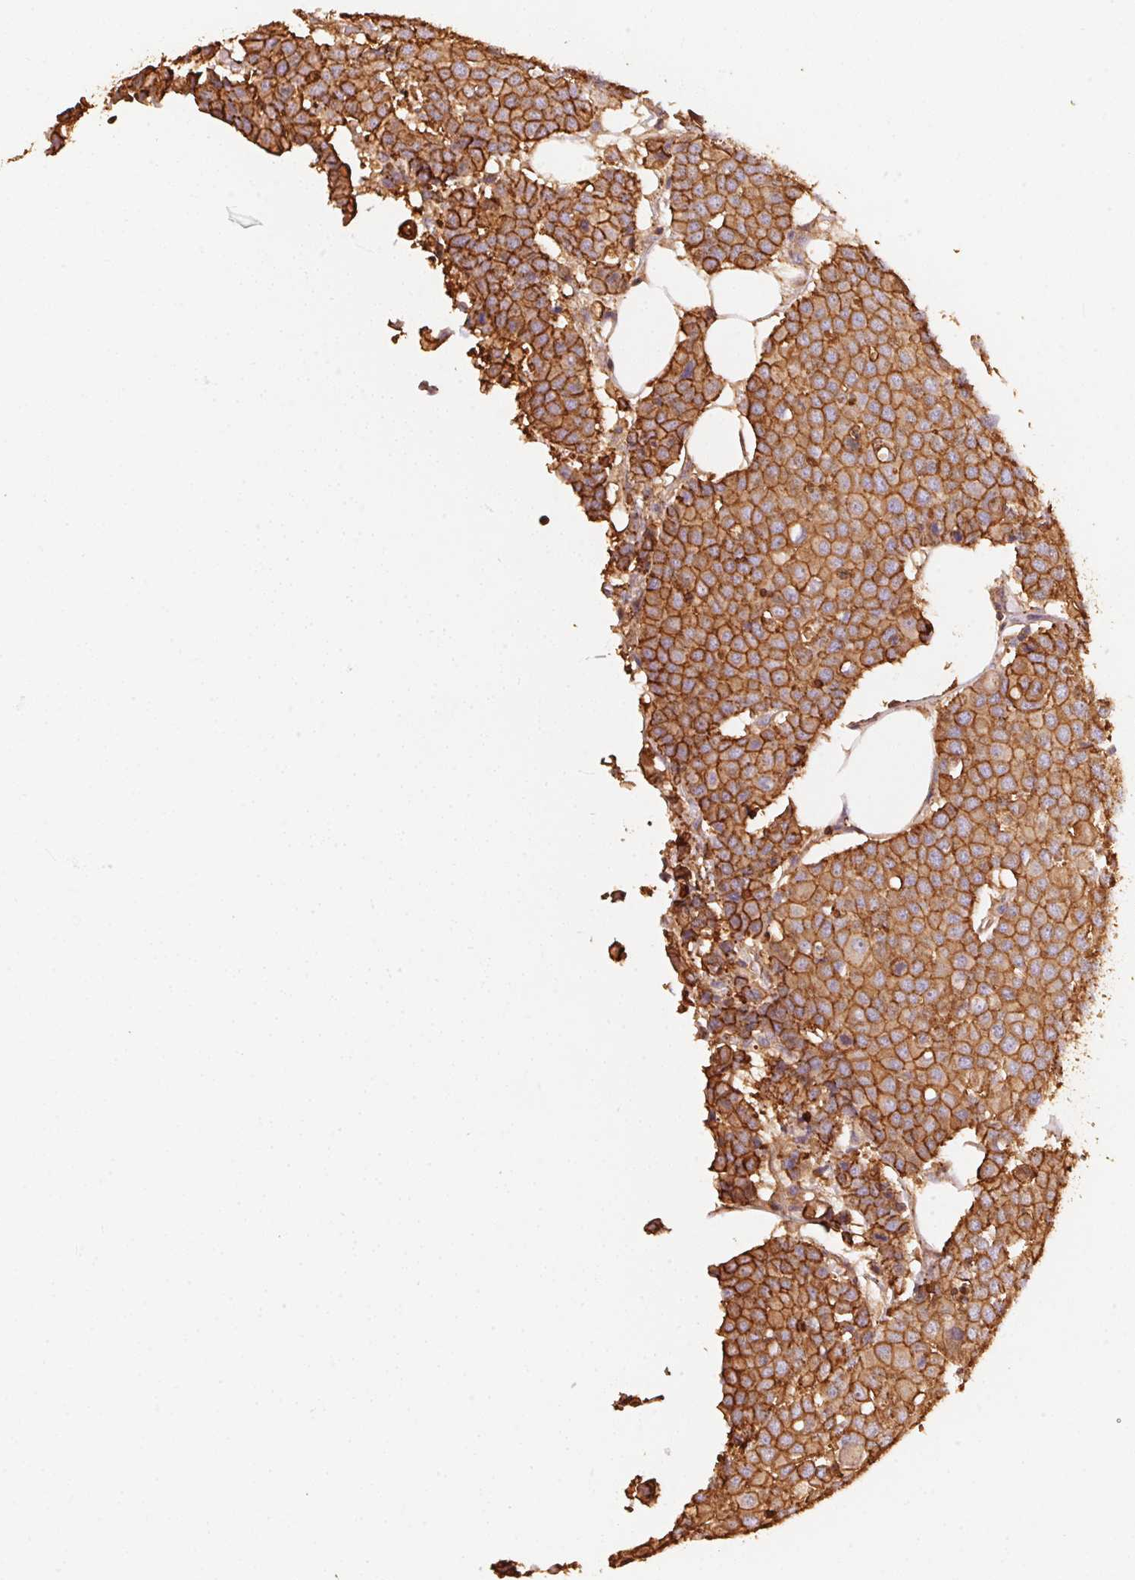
{"staining": {"intensity": "moderate", "quantity": ">75%", "location": "cytoplasmic/membranous"}, "tissue": "carcinoid", "cell_type": "Tumor cells", "image_type": "cancer", "snomed": [{"axis": "morphology", "description": "Carcinoid, malignant, NOS"}, {"axis": "topography", "description": "Colon"}], "caption": "A micrograph of human carcinoid (malignant) stained for a protein reveals moderate cytoplasmic/membranous brown staining in tumor cells.", "gene": "FRAS1", "patient": {"sex": "male", "age": 81}}